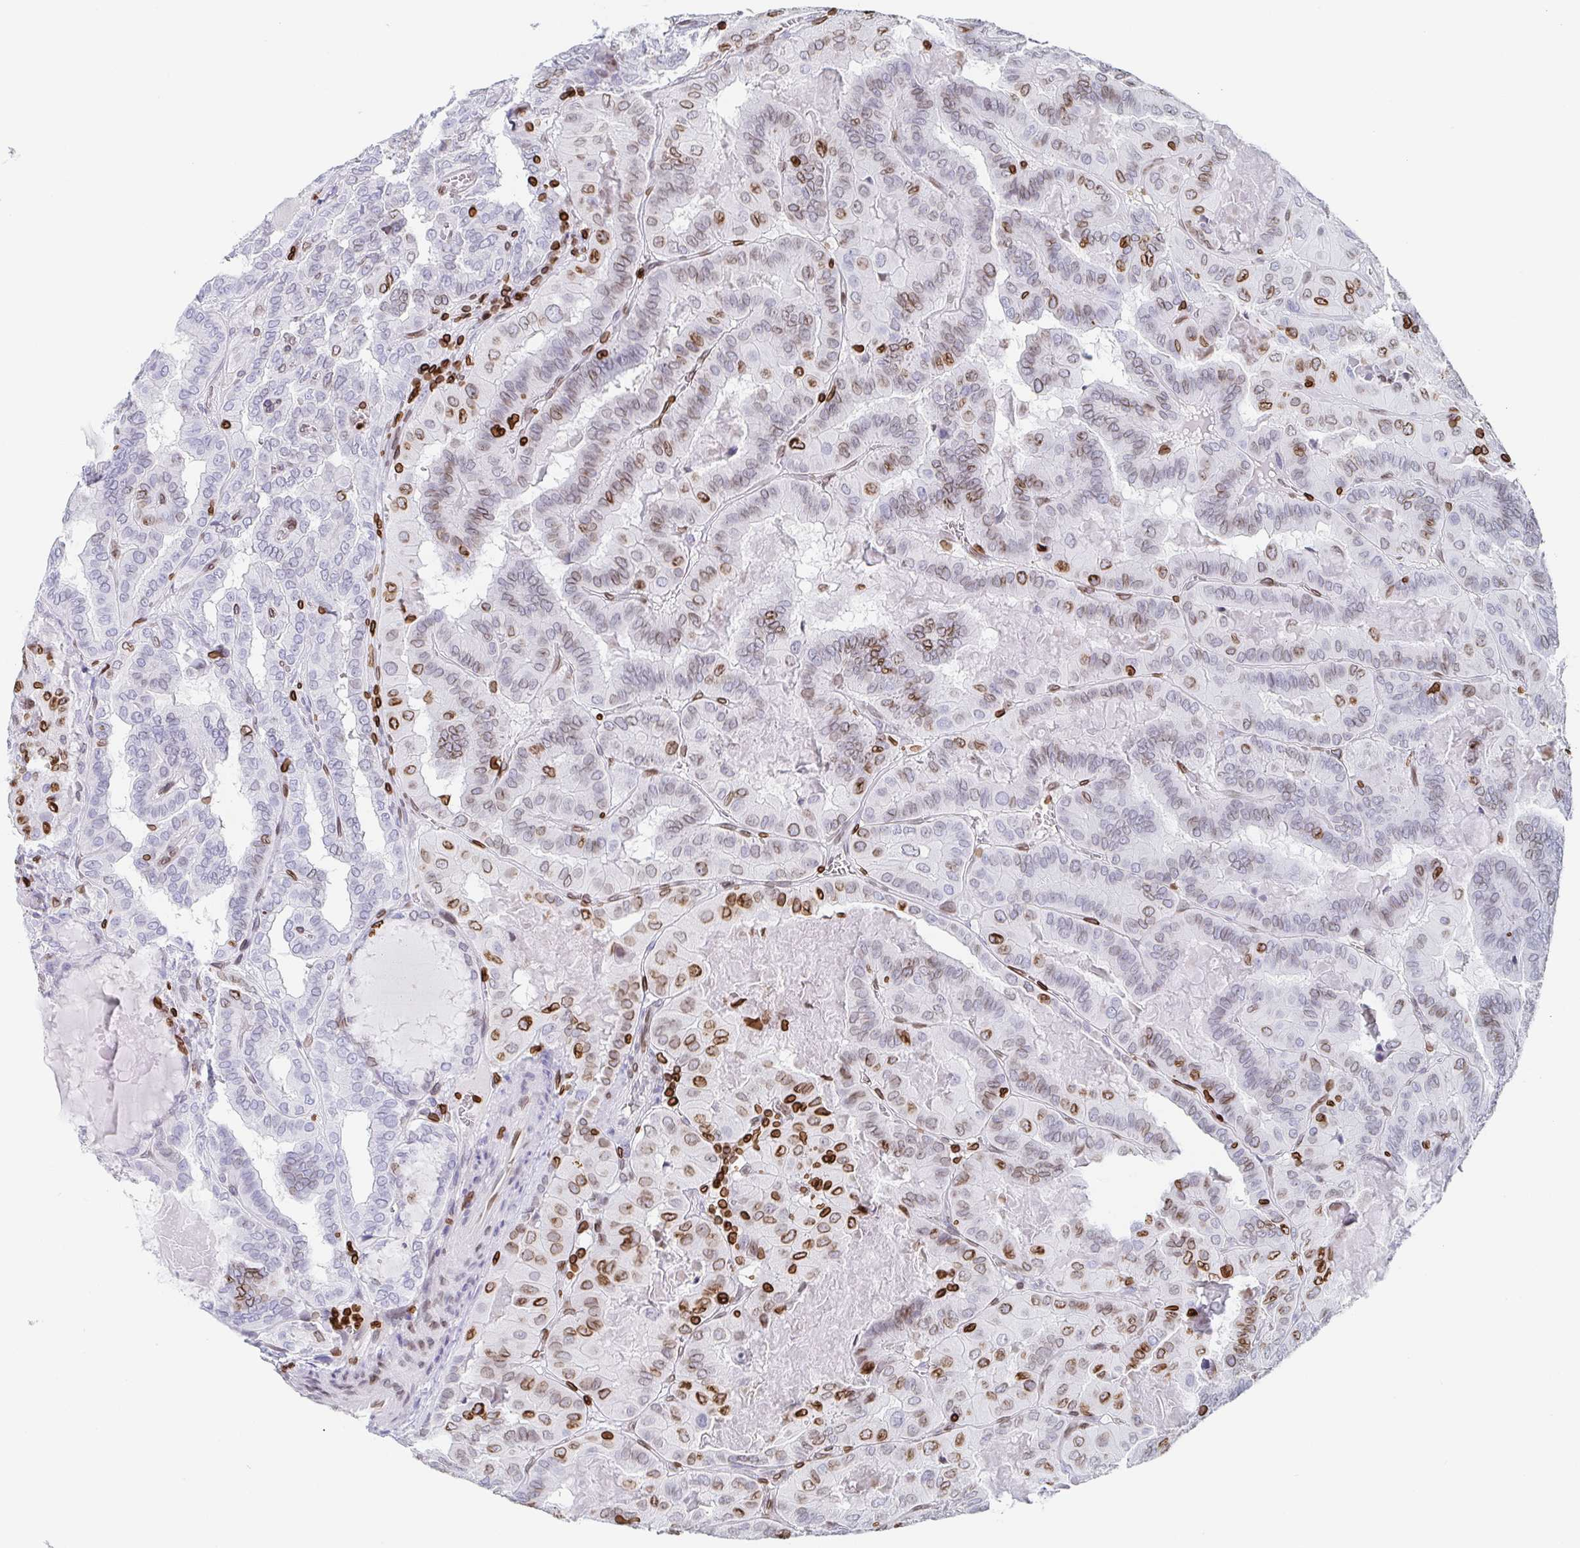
{"staining": {"intensity": "moderate", "quantity": "25%-75%", "location": "cytoplasmic/membranous,nuclear"}, "tissue": "thyroid cancer", "cell_type": "Tumor cells", "image_type": "cancer", "snomed": [{"axis": "morphology", "description": "Papillary adenocarcinoma, NOS"}, {"axis": "topography", "description": "Thyroid gland"}], "caption": "High-magnification brightfield microscopy of thyroid papillary adenocarcinoma stained with DAB (3,3'-diaminobenzidine) (brown) and counterstained with hematoxylin (blue). tumor cells exhibit moderate cytoplasmic/membranous and nuclear positivity is seen in approximately25%-75% of cells. The protein of interest is shown in brown color, while the nuclei are stained blue.", "gene": "BTBD7", "patient": {"sex": "female", "age": 46}}